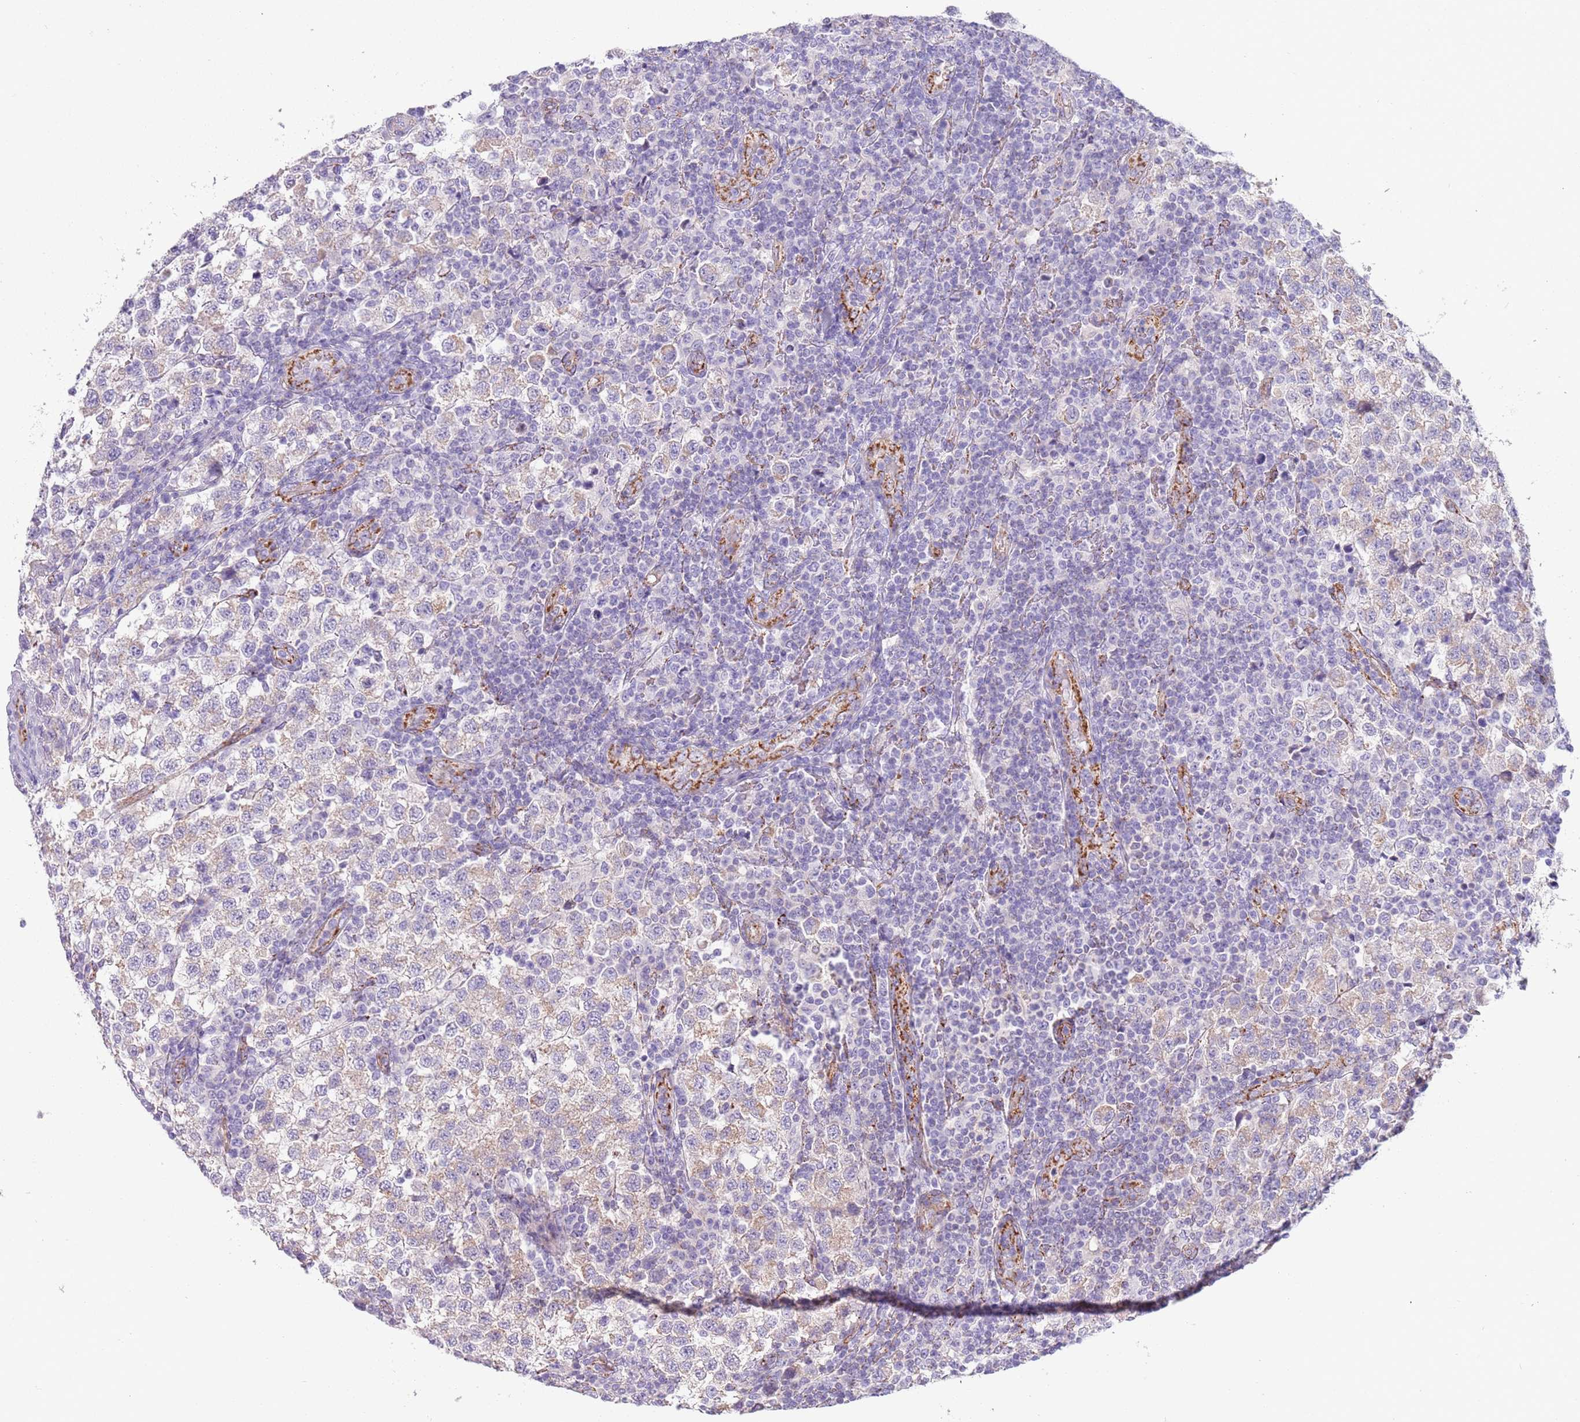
{"staining": {"intensity": "weak", "quantity": "25%-75%", "location": "cytoplasmic/membranous"}, "tissue": "testis cancer", "cell_type": "Tumor cells", "image_type": "cancer", "snomed": [{"axis": "morphology", "description": "Seminoma, NOS"}, {"axis": "topography", "description": "Testis"}], "caption": "The histopathology image reveals a brown stain indicating the presence of a protein in the cytoplasmic/membranous of tumor cells in testis seminoma.", "gene": "RNF222", "patient": {"sex": "male", "age": 34}}